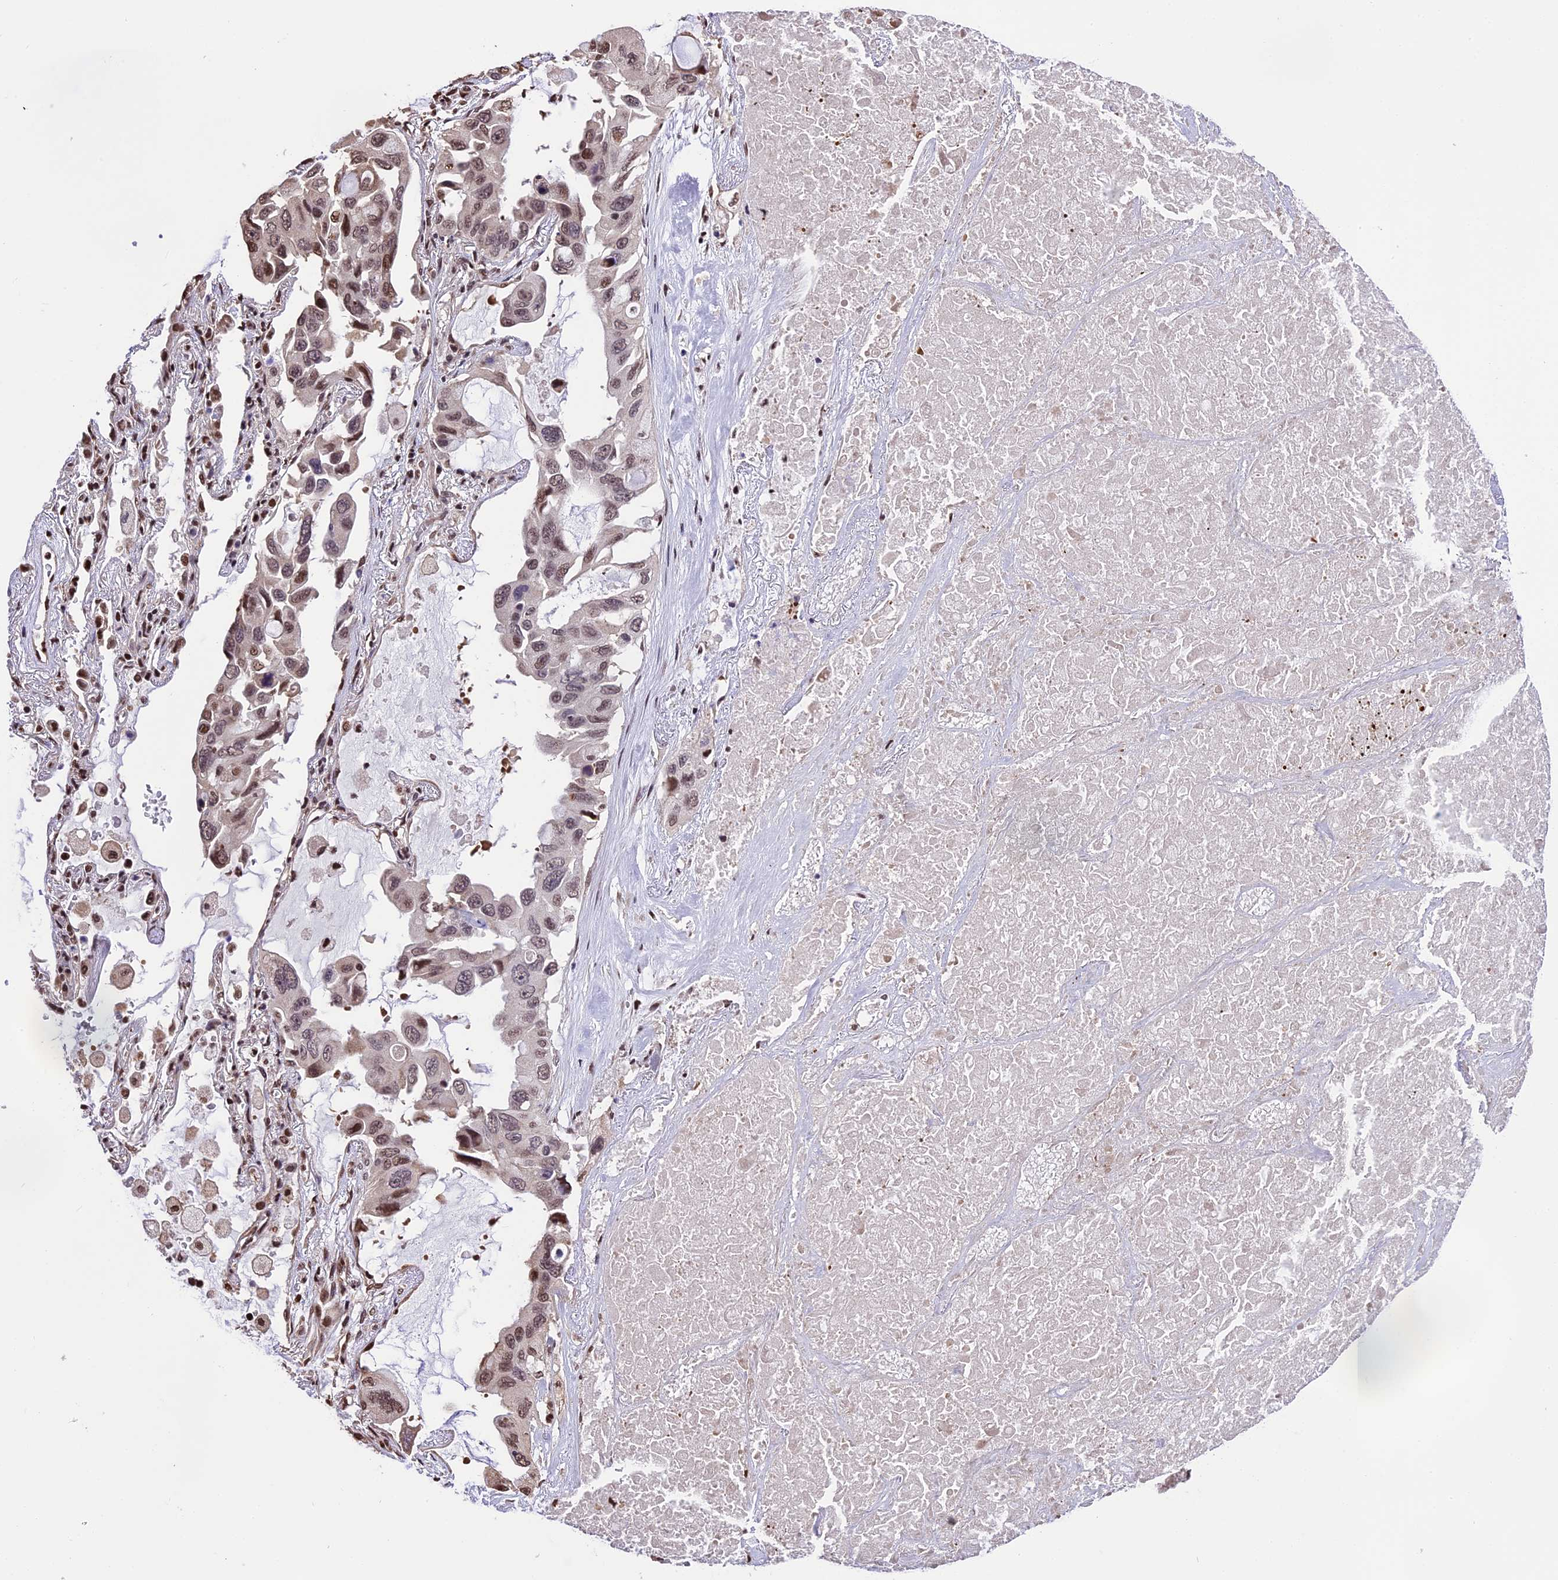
{"staining": {"intensity": "moderate", "quantity": "25%-75%", "location": "nuclear"}, "tissue": "lung cancer", "cell_type": "Tumor cells", "image_type": "cancer", "snomed": [{"axis": "morphology", "description": "Squamous cell carcinoma, NOS"}, {"axis": "topography", "description": "Lung"}], "caption": "Lung cancer was stained to show a protein in brown. There is medium levels of moderate nuclear expression in about 25%-75% of tumor cells.", "gene": "POLR3E", "patient": {"sex": "female", "age": 73}}